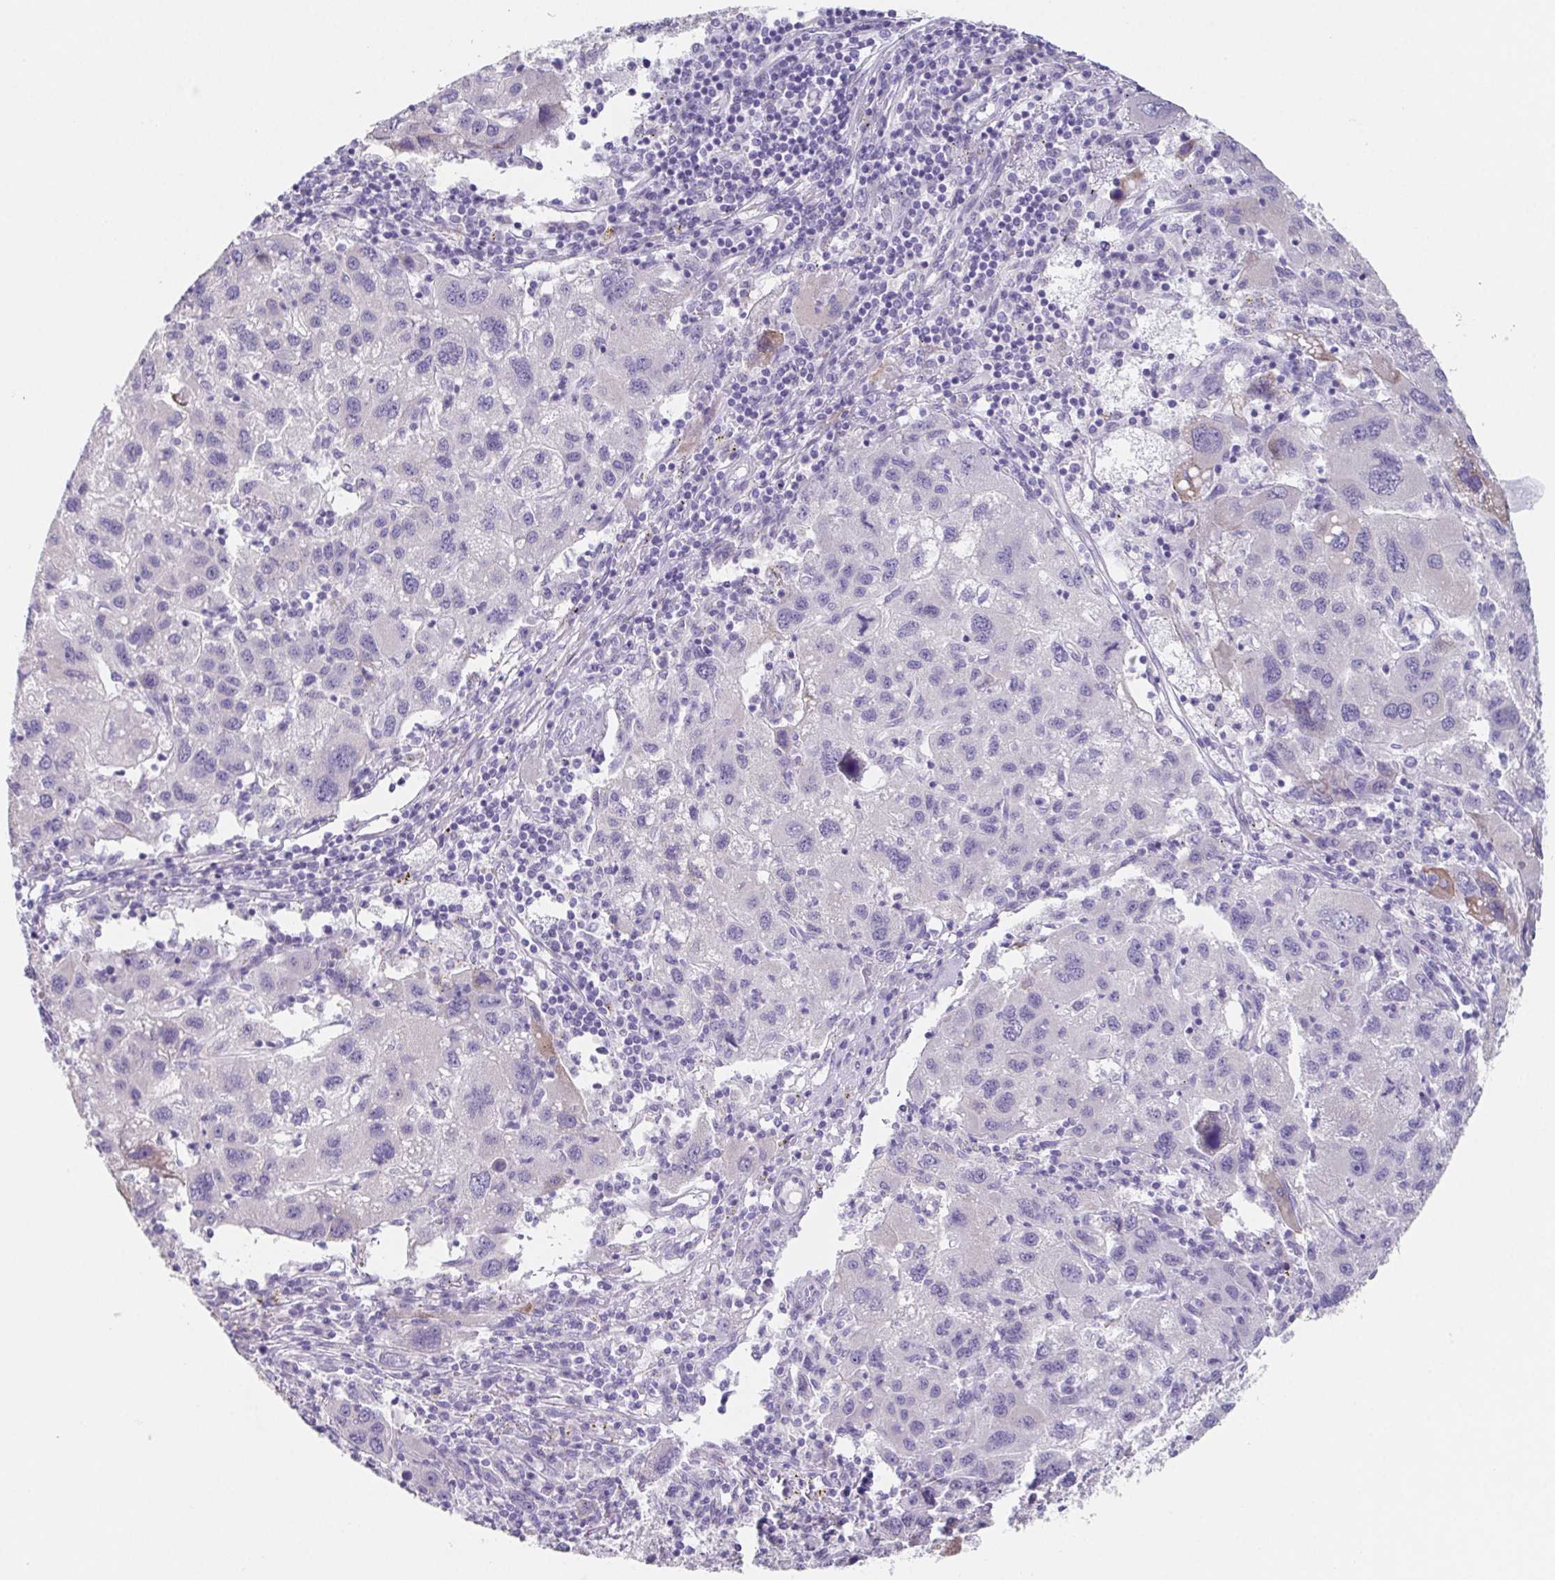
{"staining": {"intensity": "negative", "quantity": "none", "location": "none"}, "tissue": "liver cancer", "cell_type": "Tumor cells", "image_type": "cancer", "snomed": [{"axis": "morphology", "description": "Carcinoma, Hepatocellular, NOS"}, {"axis": "topography", "description": "Liver"}], "caption": "Hepatocellular carcinoma (liver) was stained to show a protein in brown. There is no significant staining in tumor cells.", "gene": "HDGFL1", "patient": {"sex": "female", "age": 77}}